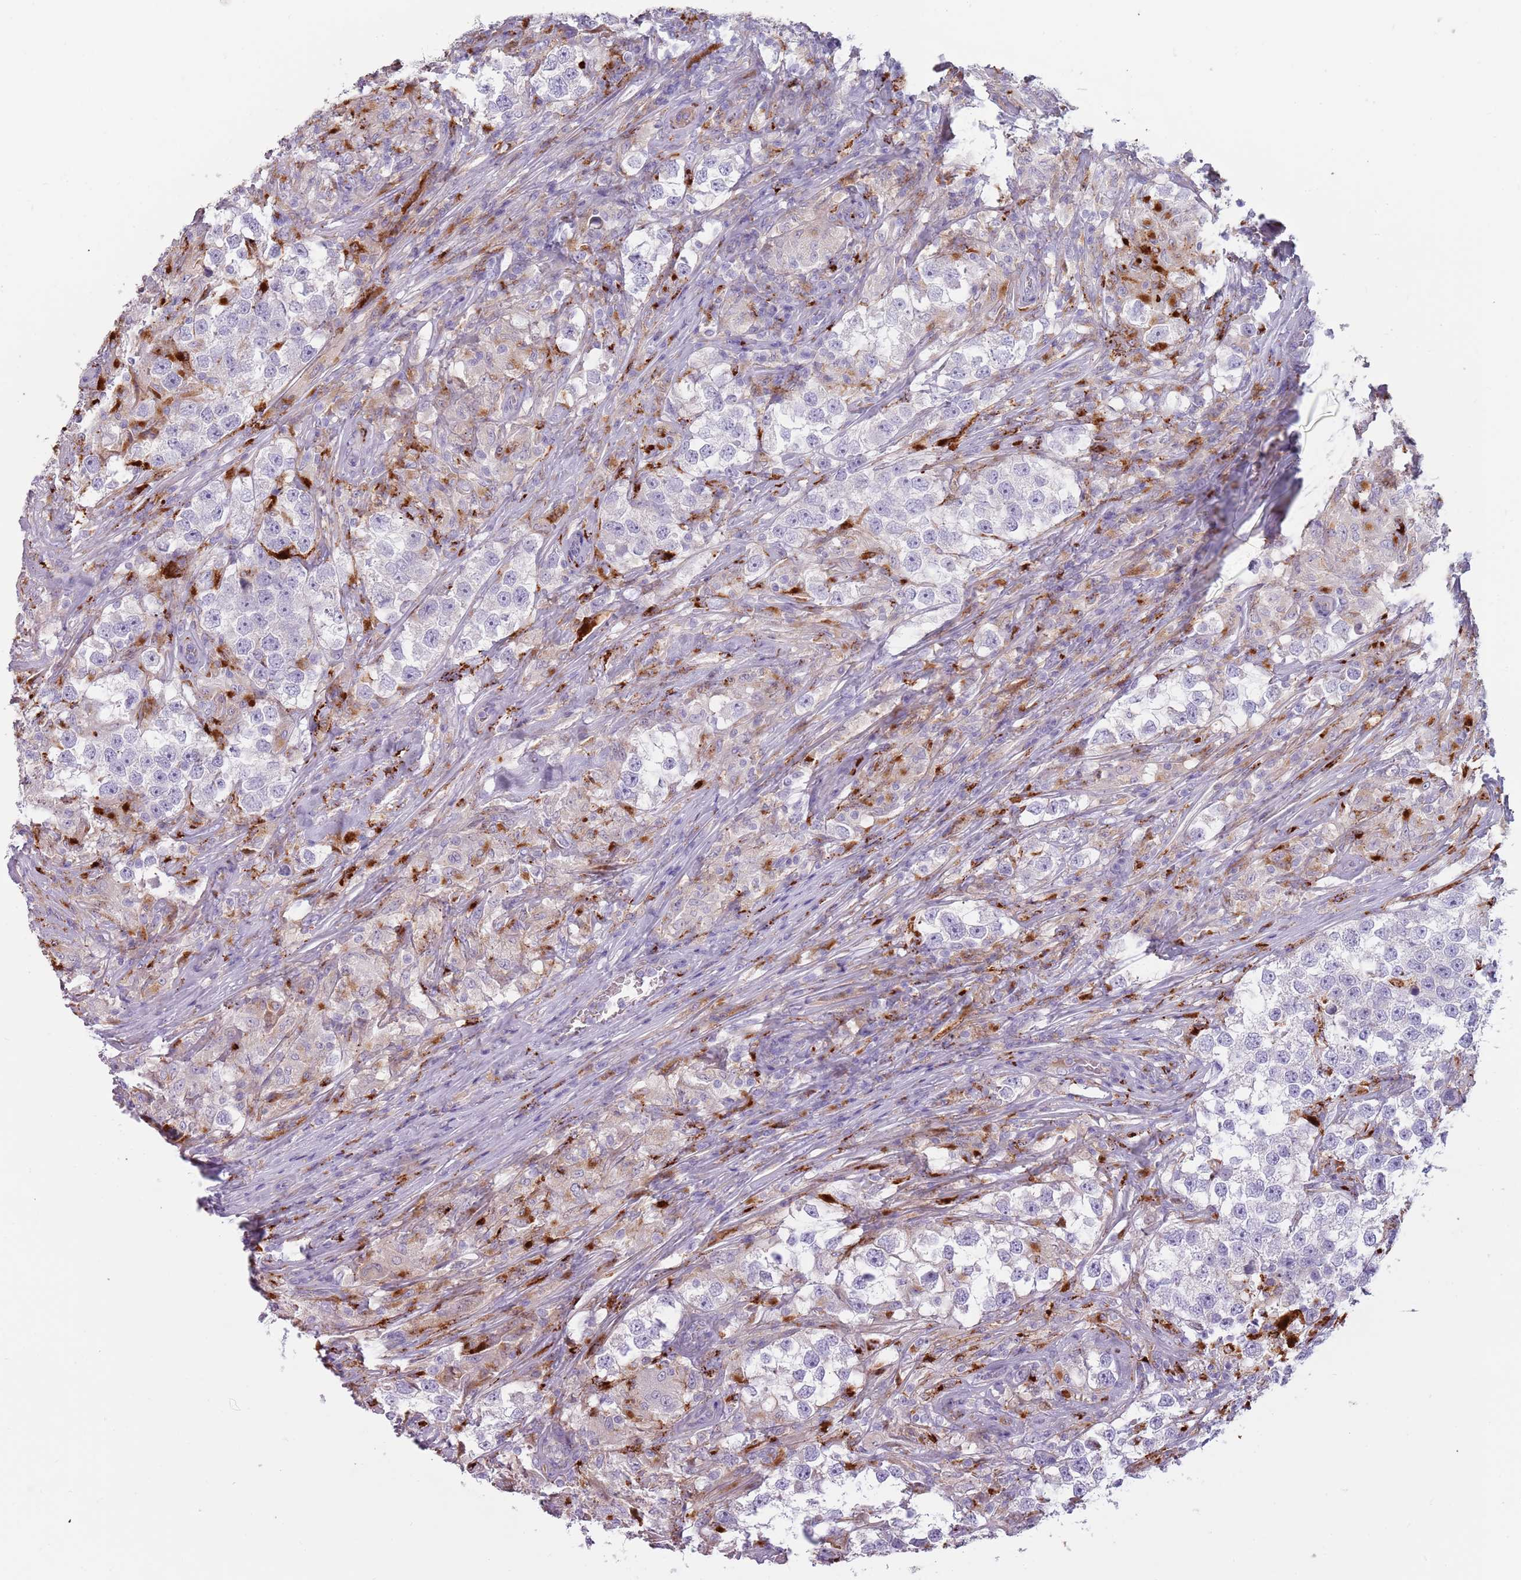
{"staining": {"intensity": "negative", "quantity": "none", "location": "none"}, "tissue": "testis cancer", "cell_type": "Tumor cells", "image_type": "cancer", "snomed": [{"axis": "morphology", "description": "Seminoma, NOS"}, {"axis": "topography", "description": "Testis"}], "caption": "IHC image of neoplastic tissue: testis seminoma stained with DAB (3,3'-diaminobenzidine) displays no significant protein expression in tumor cells.", "gene": "NWD2", "patient": {"sex": "male", "age": 46}}